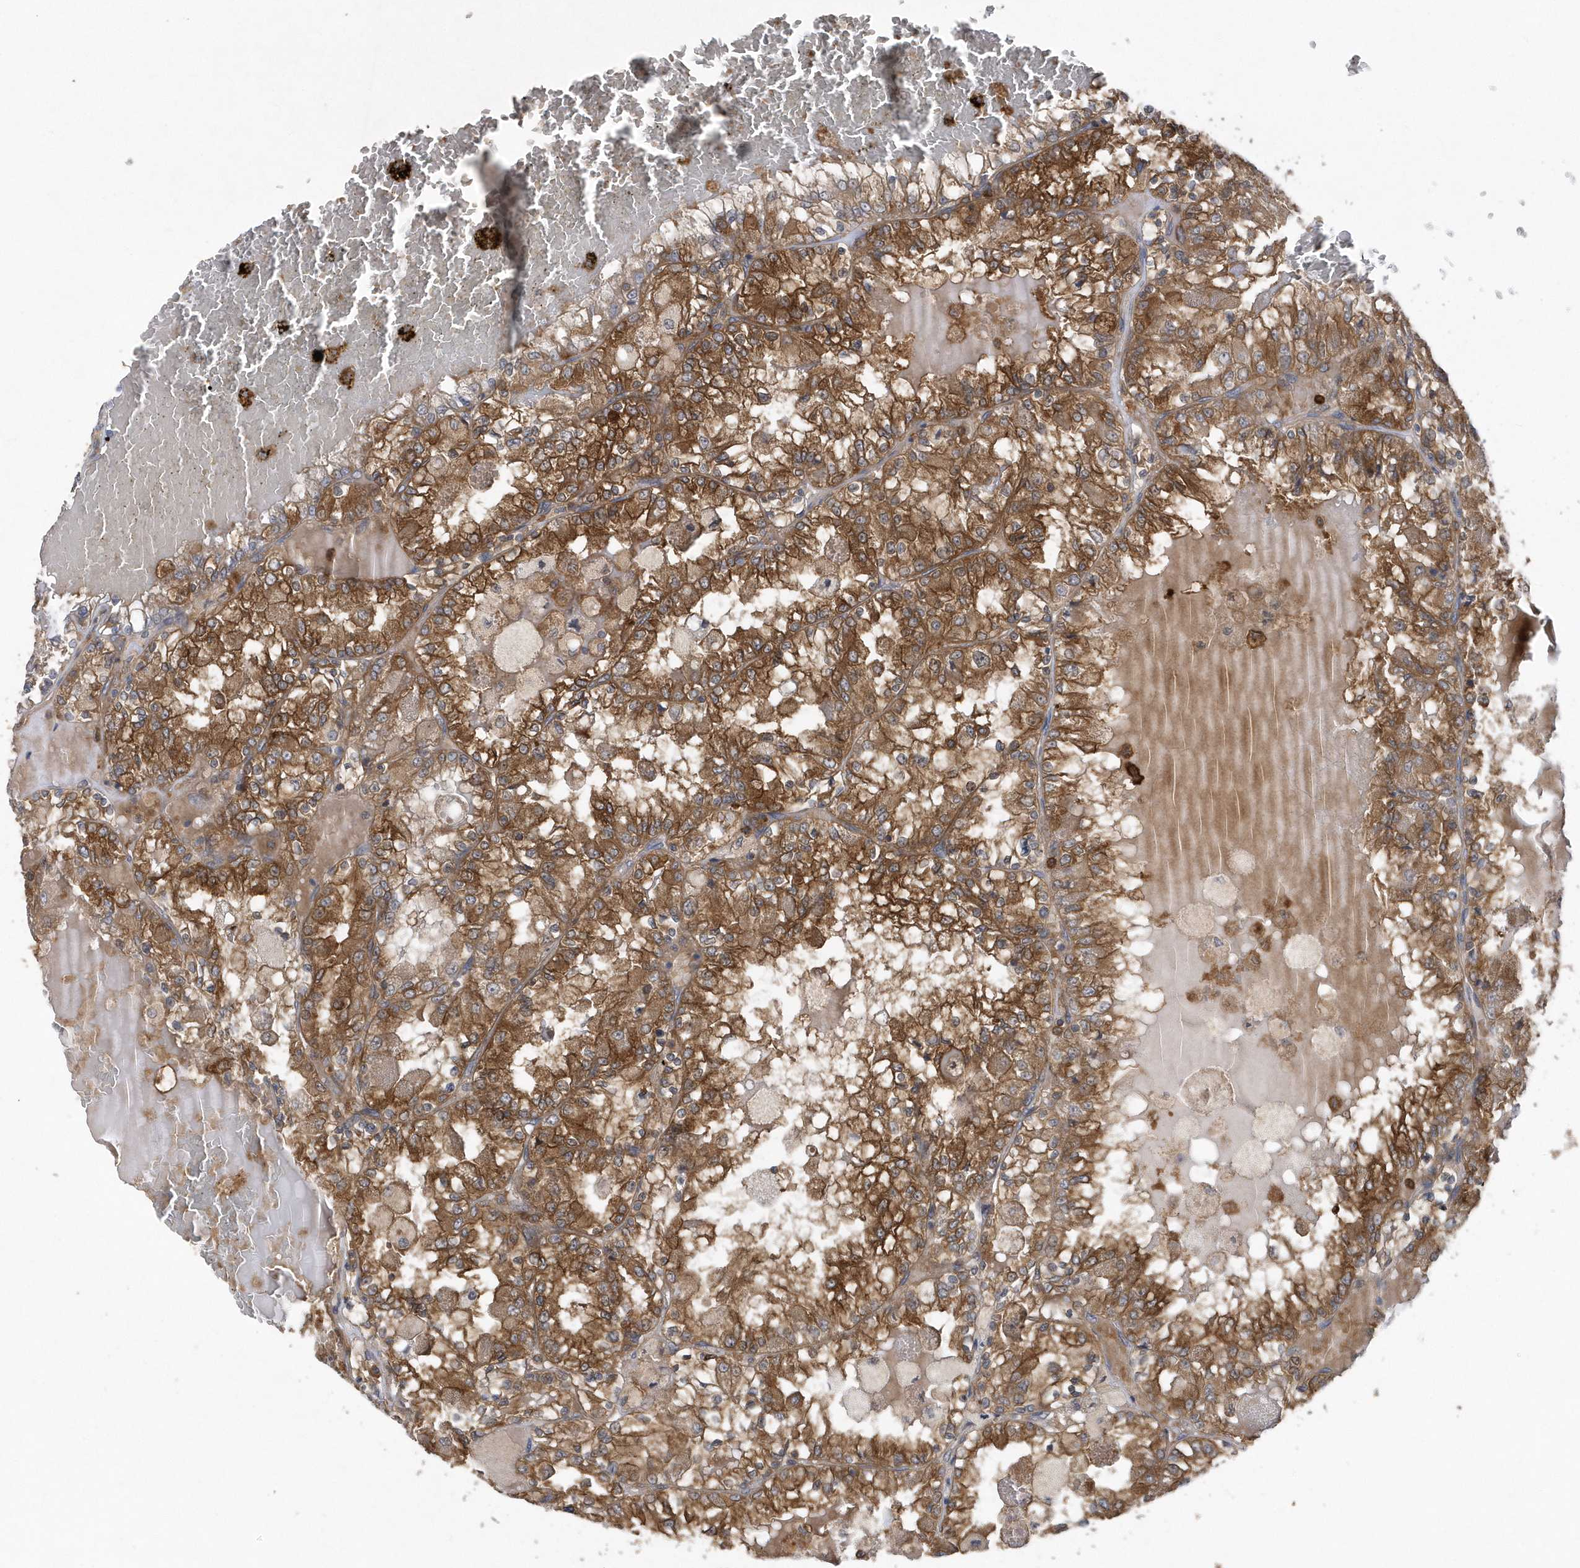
{"staining": {"intensity": "moderate", "quantity": ">75%", "location": "cytoplasmic/membranous,nuclear"}, "tissue": "renal cancer", "cell_type": "Tumor cells", "image_type": "cancer", "snomed": [{"axis": "morphology", "description": "Adenocarcinoma, NOS"}, {"axis": "topography", "description": "Kidney"}], "caption": "Immunohistochemistry (IHC) of adenocarcinoma (renal) shows medium levels of moderate cytoplasmic/membranous and nuclear positivity in approximately >75% of tumor cells. The staining was performed using DAB, with brown indicating positive protein expression. Nuclei are stained blue with hematoxylin.", "gene": "PAICS", "patient": {"sex": "female", "age": 56}}